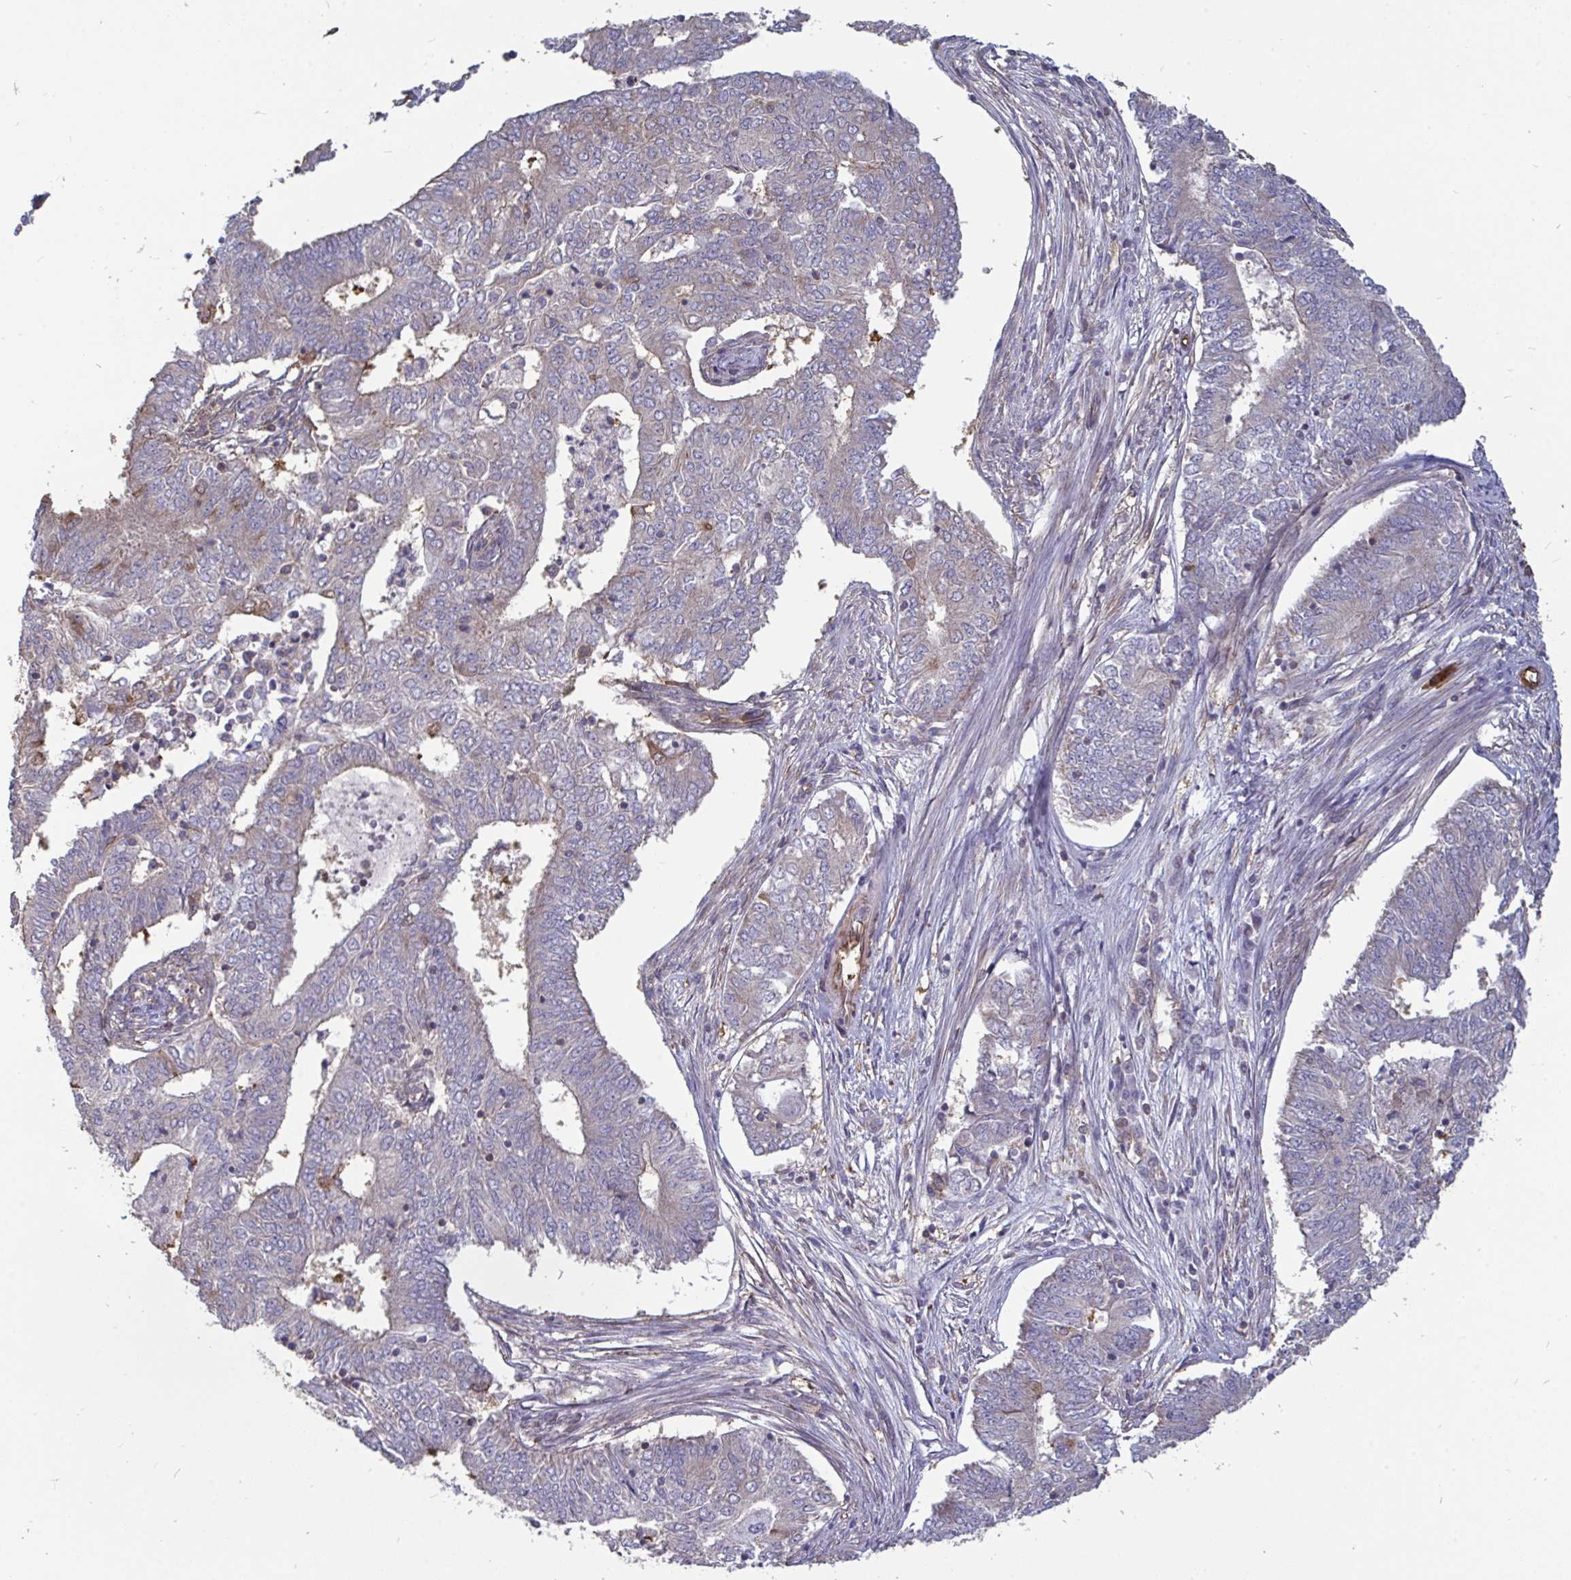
{"staining": {"intensity": "negative", "quantity": "none", "location": "none"}, "tissue": "endometrial cancer", "cell_type": "Tumor cells", "image_type": "cancer", "snomed": [{"axis": "morphology", "description": "Adenocarcinoma, NOS"}, {"axis": "topography", "description": "Endometrium"}], "caption": "The histopathology image exhibits no staining of tumor cells in adenocarcinoma (endometrial). Brightfield microscopy of IHC stained with DAB (brown) and hematoxylin (blue), captured at high magnification.", "gene": "ISCU", "patient": {"sex": "female", "age": 62}}